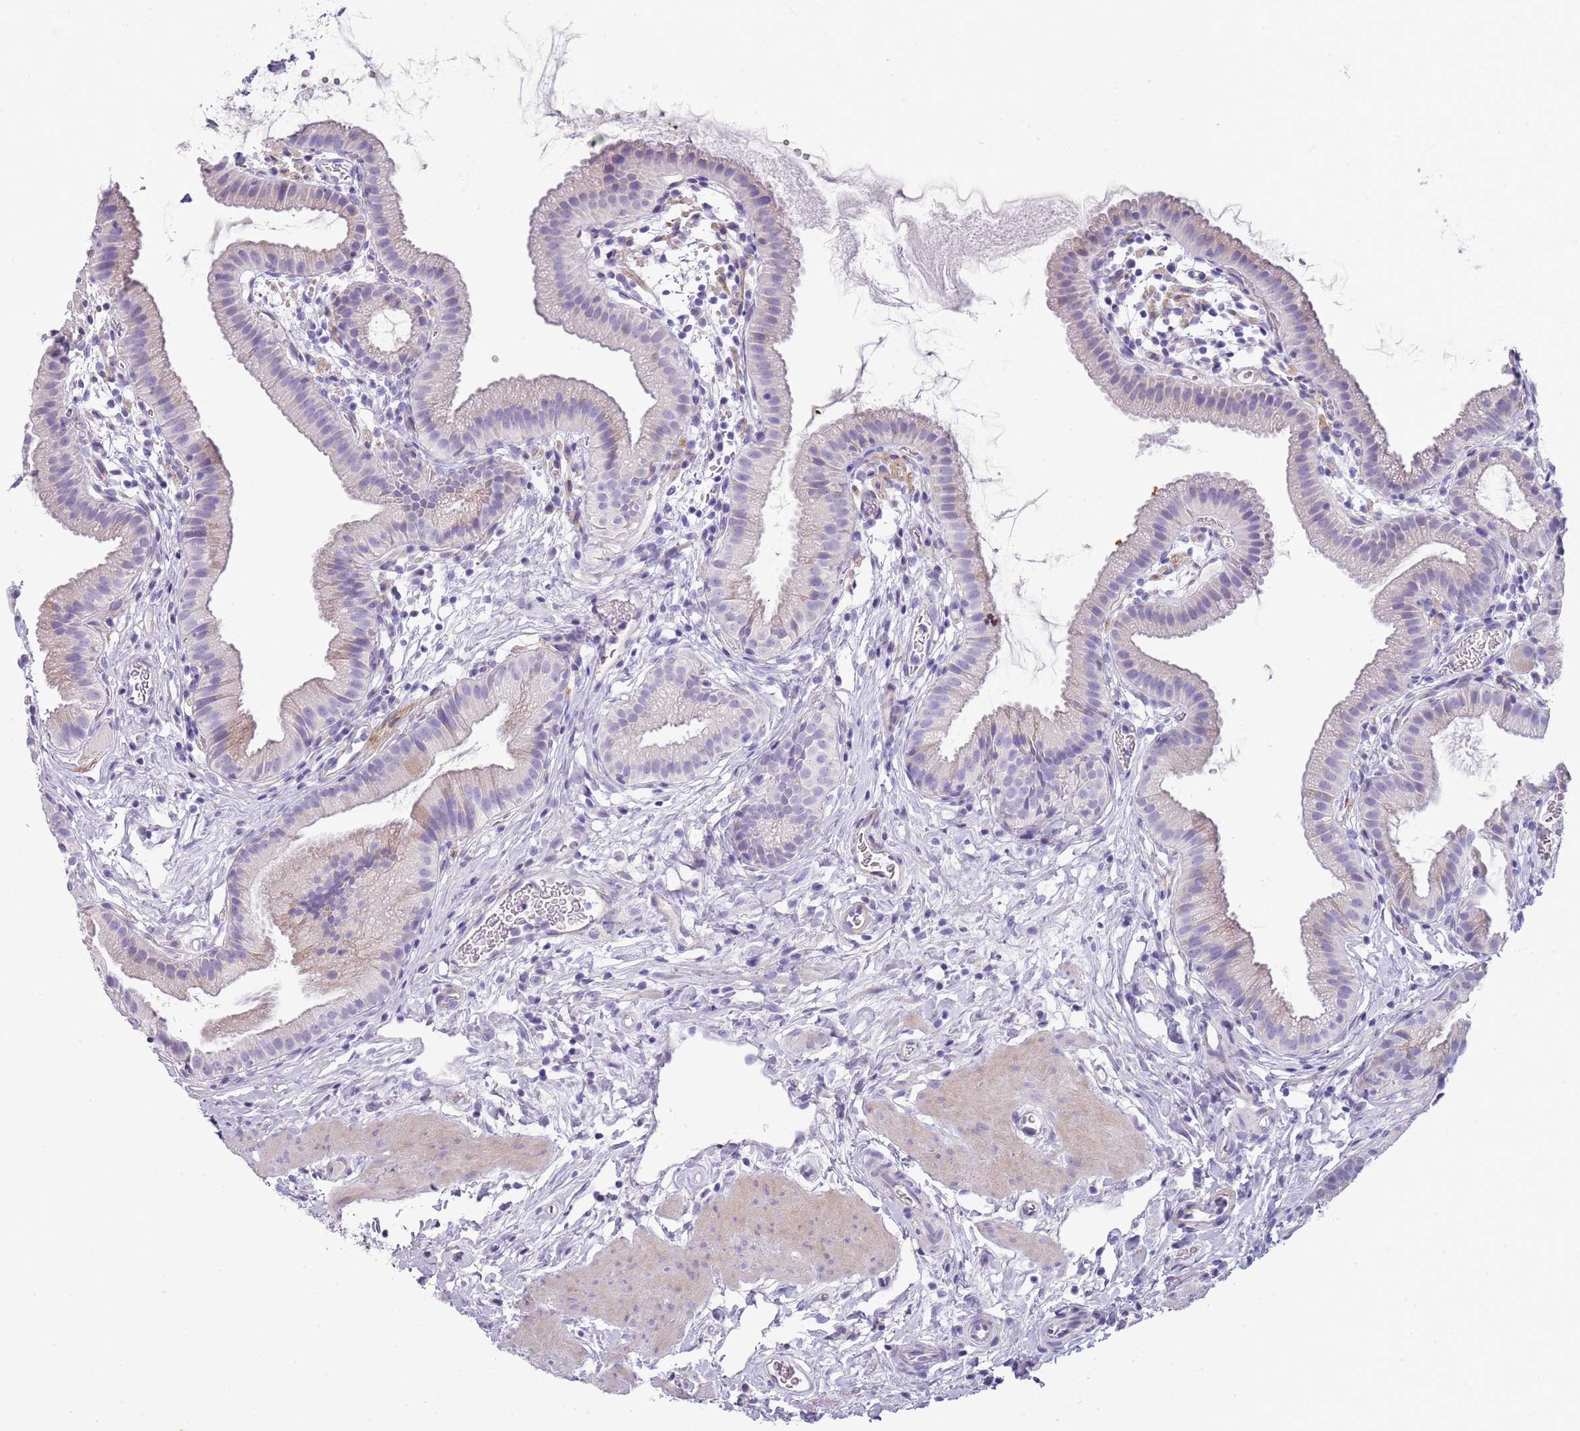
{"staining": {"intensity": "weak", "quantity": "<25%", "location": "cytoplasmic/membranous"}, "tissue": "gallbladder", "cell_type": "Glandular cells", "image_type": "normal", "snomed": [{"axis": "morphology", "description": "Normal tissue, NOS"}, {"axis": "topography", "description": "Gallbladder"}], "caption": "There is no significant positivity in glandular cells of gallbladder.", "gene": "ENSG00000271254", "patient": {"sex": "female", "age": 46}}